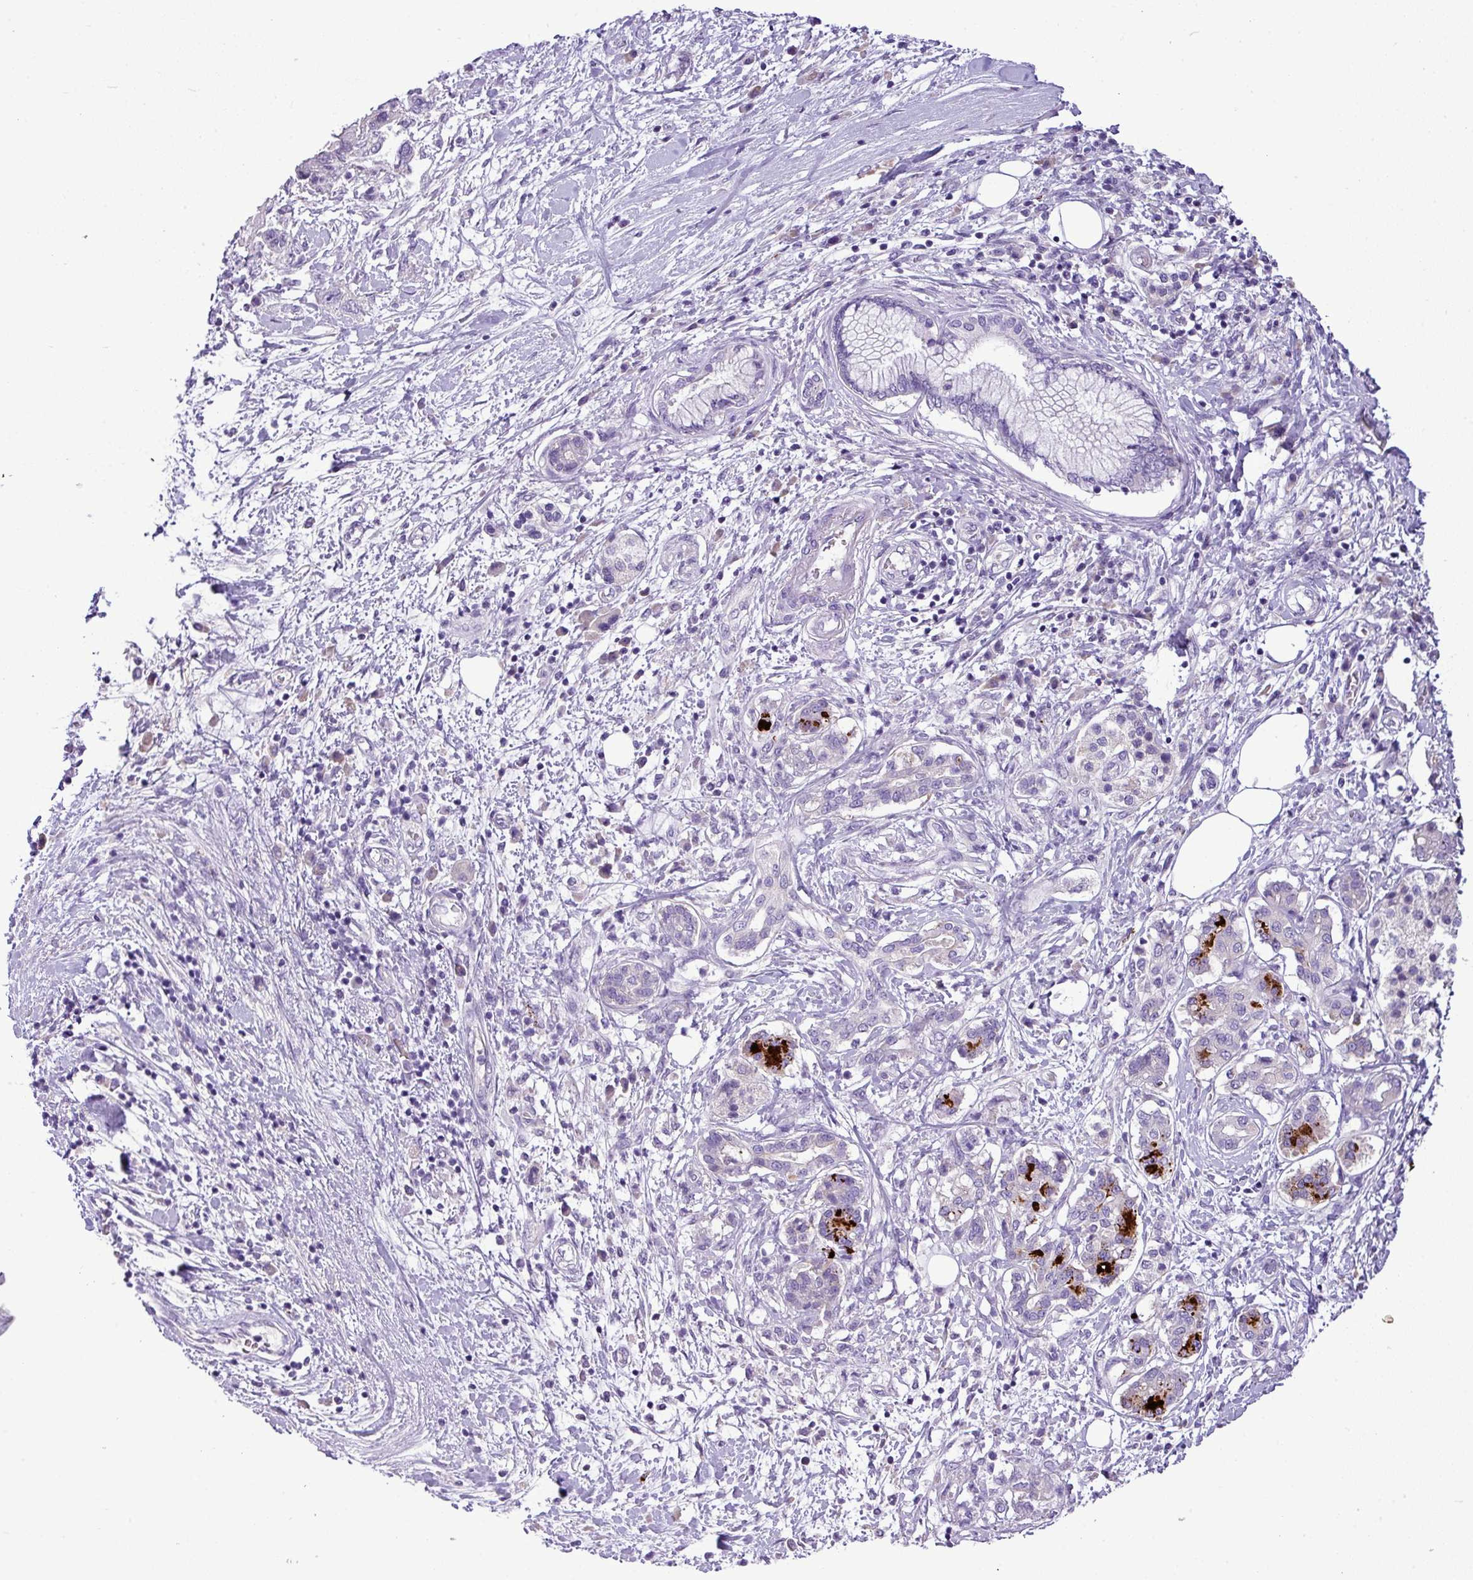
{"staining": {"intensity": "negative", "quantity": "none", "location": "none"}, "tissue": "pancreatic cancer", "cell_type": "Tumor cells", "image_type": "cancer", "snomed": [{"axis": "morphology", "description": "Adenocarcinoma, NOS"}, {"axis": "topography", "description": "Pancreas"}], "caption": "Immunohistochemistry (IHC) histopathology image of pancreatic adenocarcinoma stained for a protein (brown), which displays no positivity in tumor cells.", "gene": "IL17A", "patient": {"sex": "female", "age": 73}}